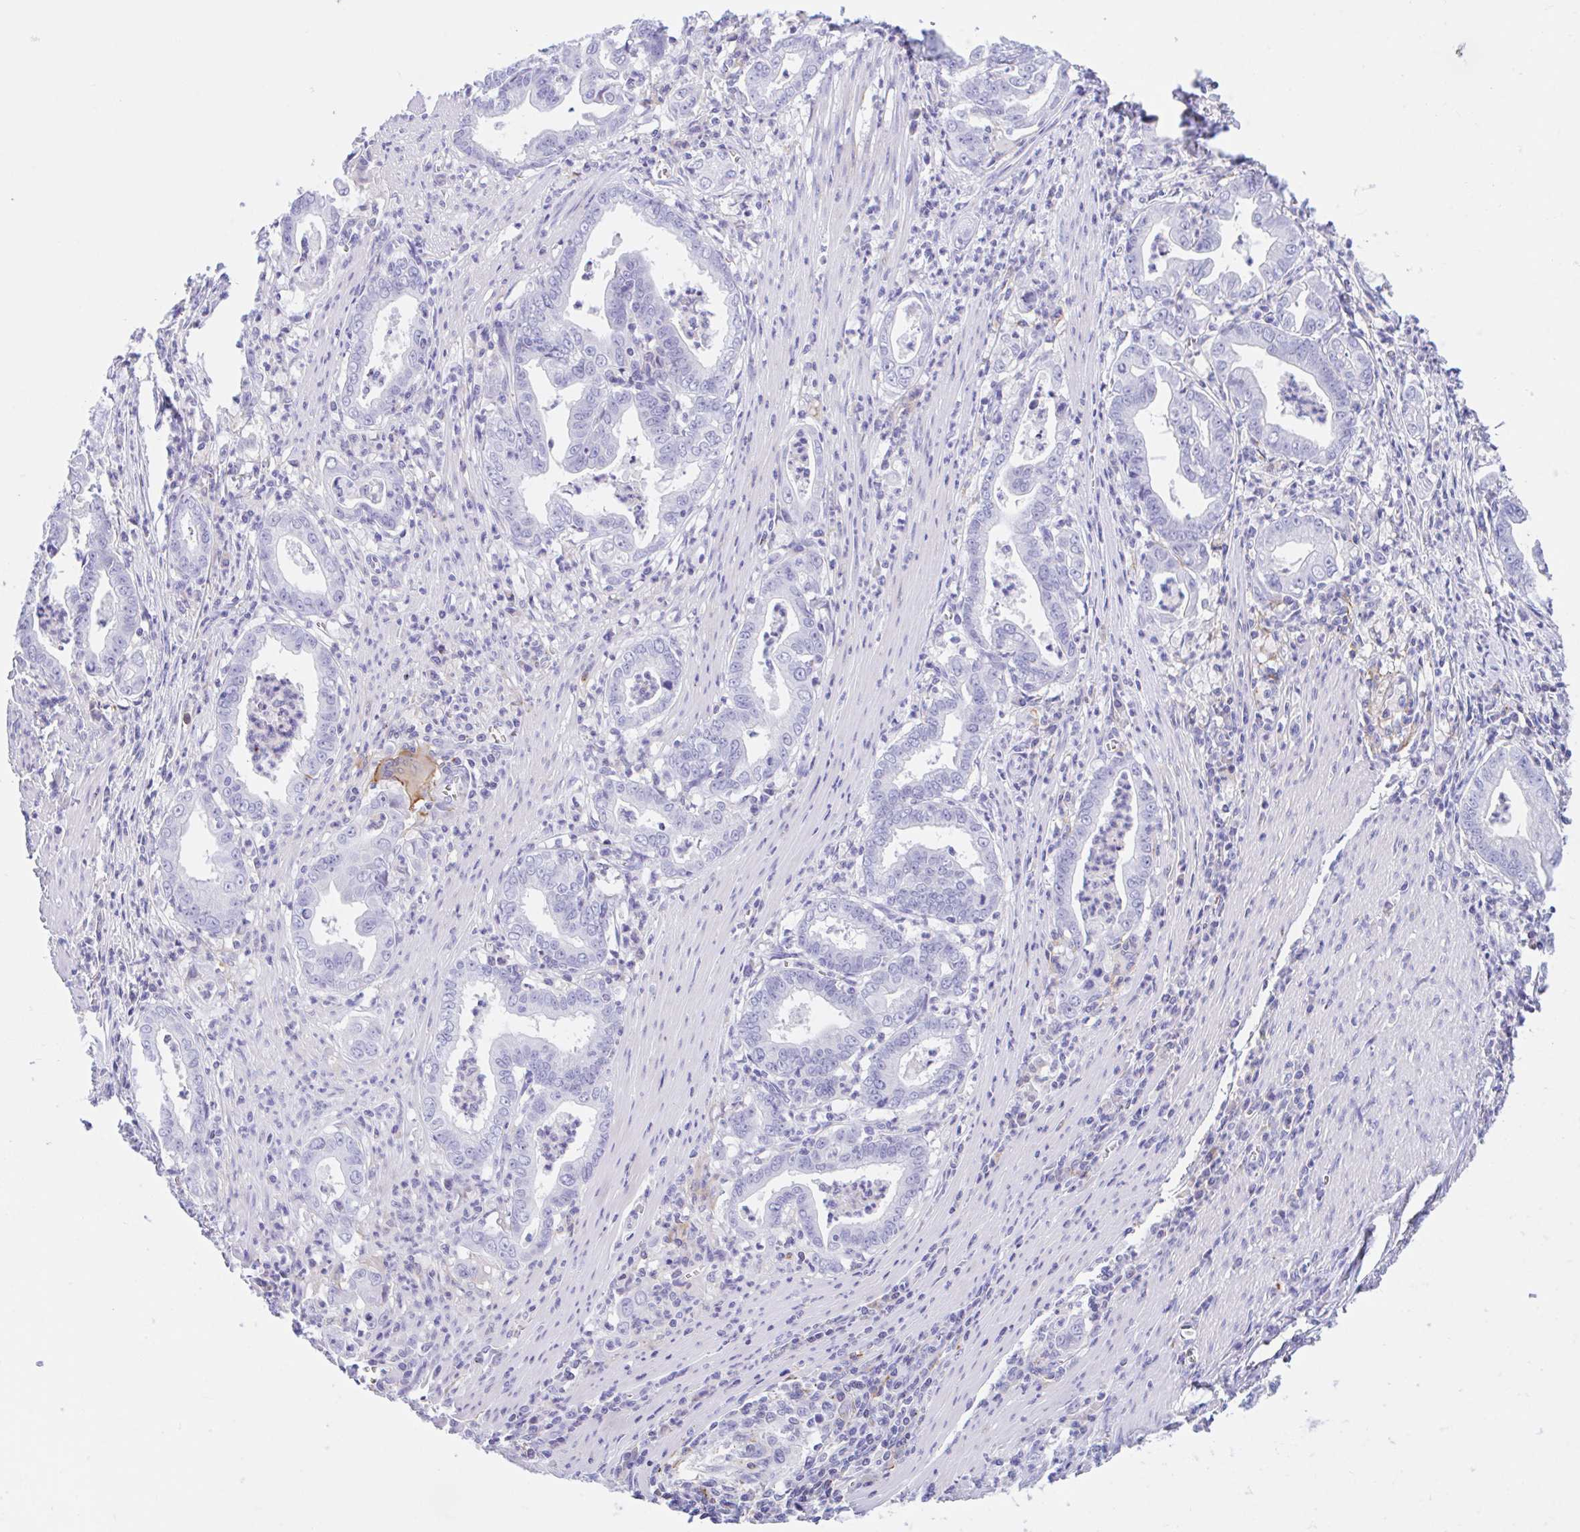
{"staining": {"intensity": "negative", "quantity": "none", "location": "none"}, "tissue": "stomach cancer", "cell_type": "Tumor cells", "image_type": "cancer", "snomed": [{"axis": "morphology", "description": "Adenocarcinoma, NOS"}, {"axis": "topography", "description": "Stomach, upper"}], "caption": "A micrograph of stomach cancer stained for a protein demonstrates no brown staining in tumor cells.", "gene": "ANKRD9", "patient": {"sex": "female", "age": 79}}